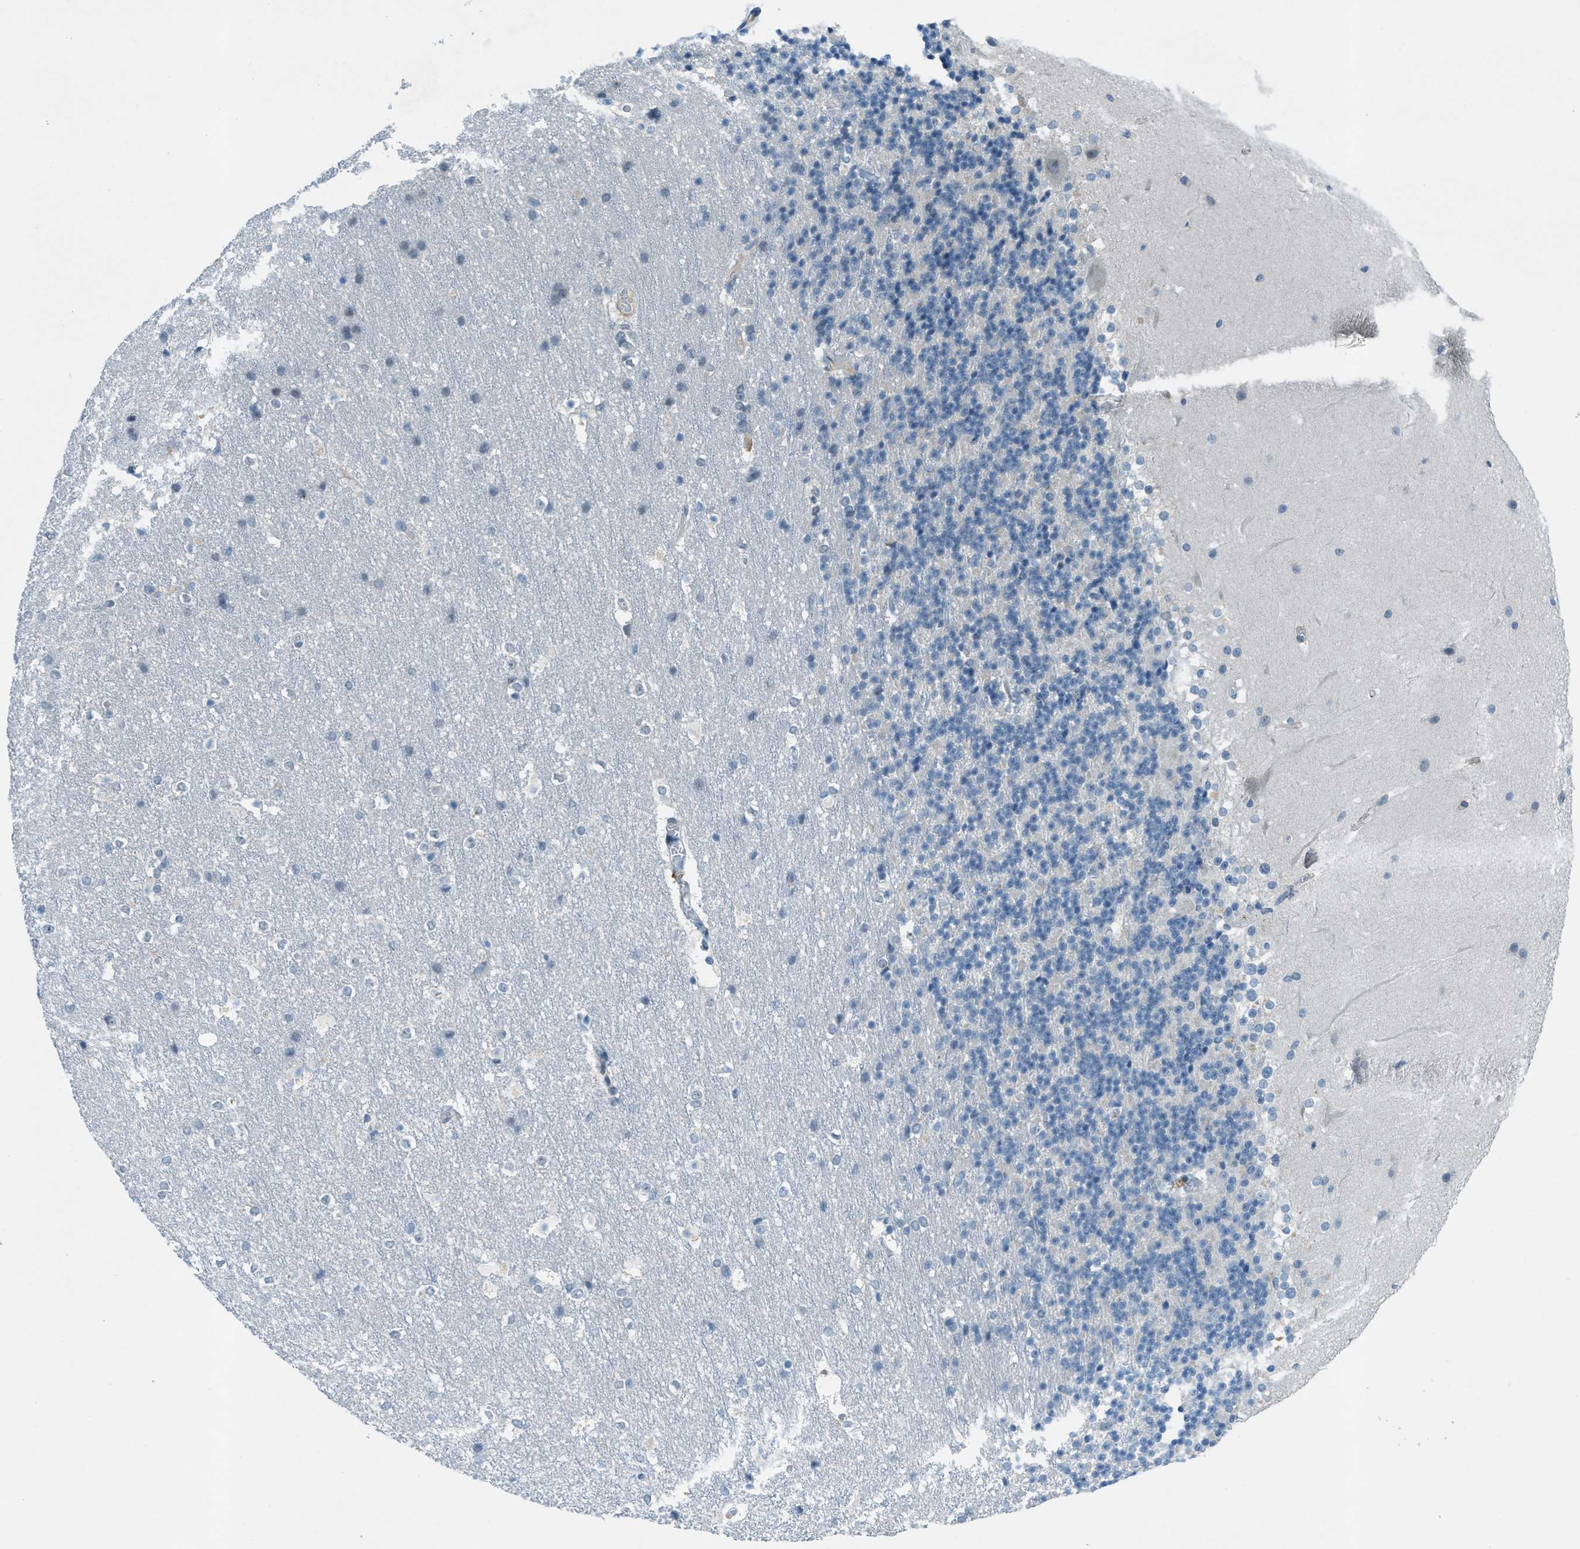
{"staining": {"intensity": "negative", "quantity": "none", "location": "none"}, "tissue": "cerebellum", "cell_type": "Cells in granular layer", "image_type": "normal", "snomed": [{"axis": "morphology", "description": "Normal tissue, NOS"}, {"axis": "topography", "description": "Cerebellum"}], "caption": "Immunohistochemistry of normal cerebellum shows no staining in cells in granular layer. The staining was performed using DAB to visualize the protein expression in brown, while the nuclei were stained in blue with hematoxylin (Magnification: 20x).", "gene": "KLHL8", "patient": {"sex": "female", "age": 19}}